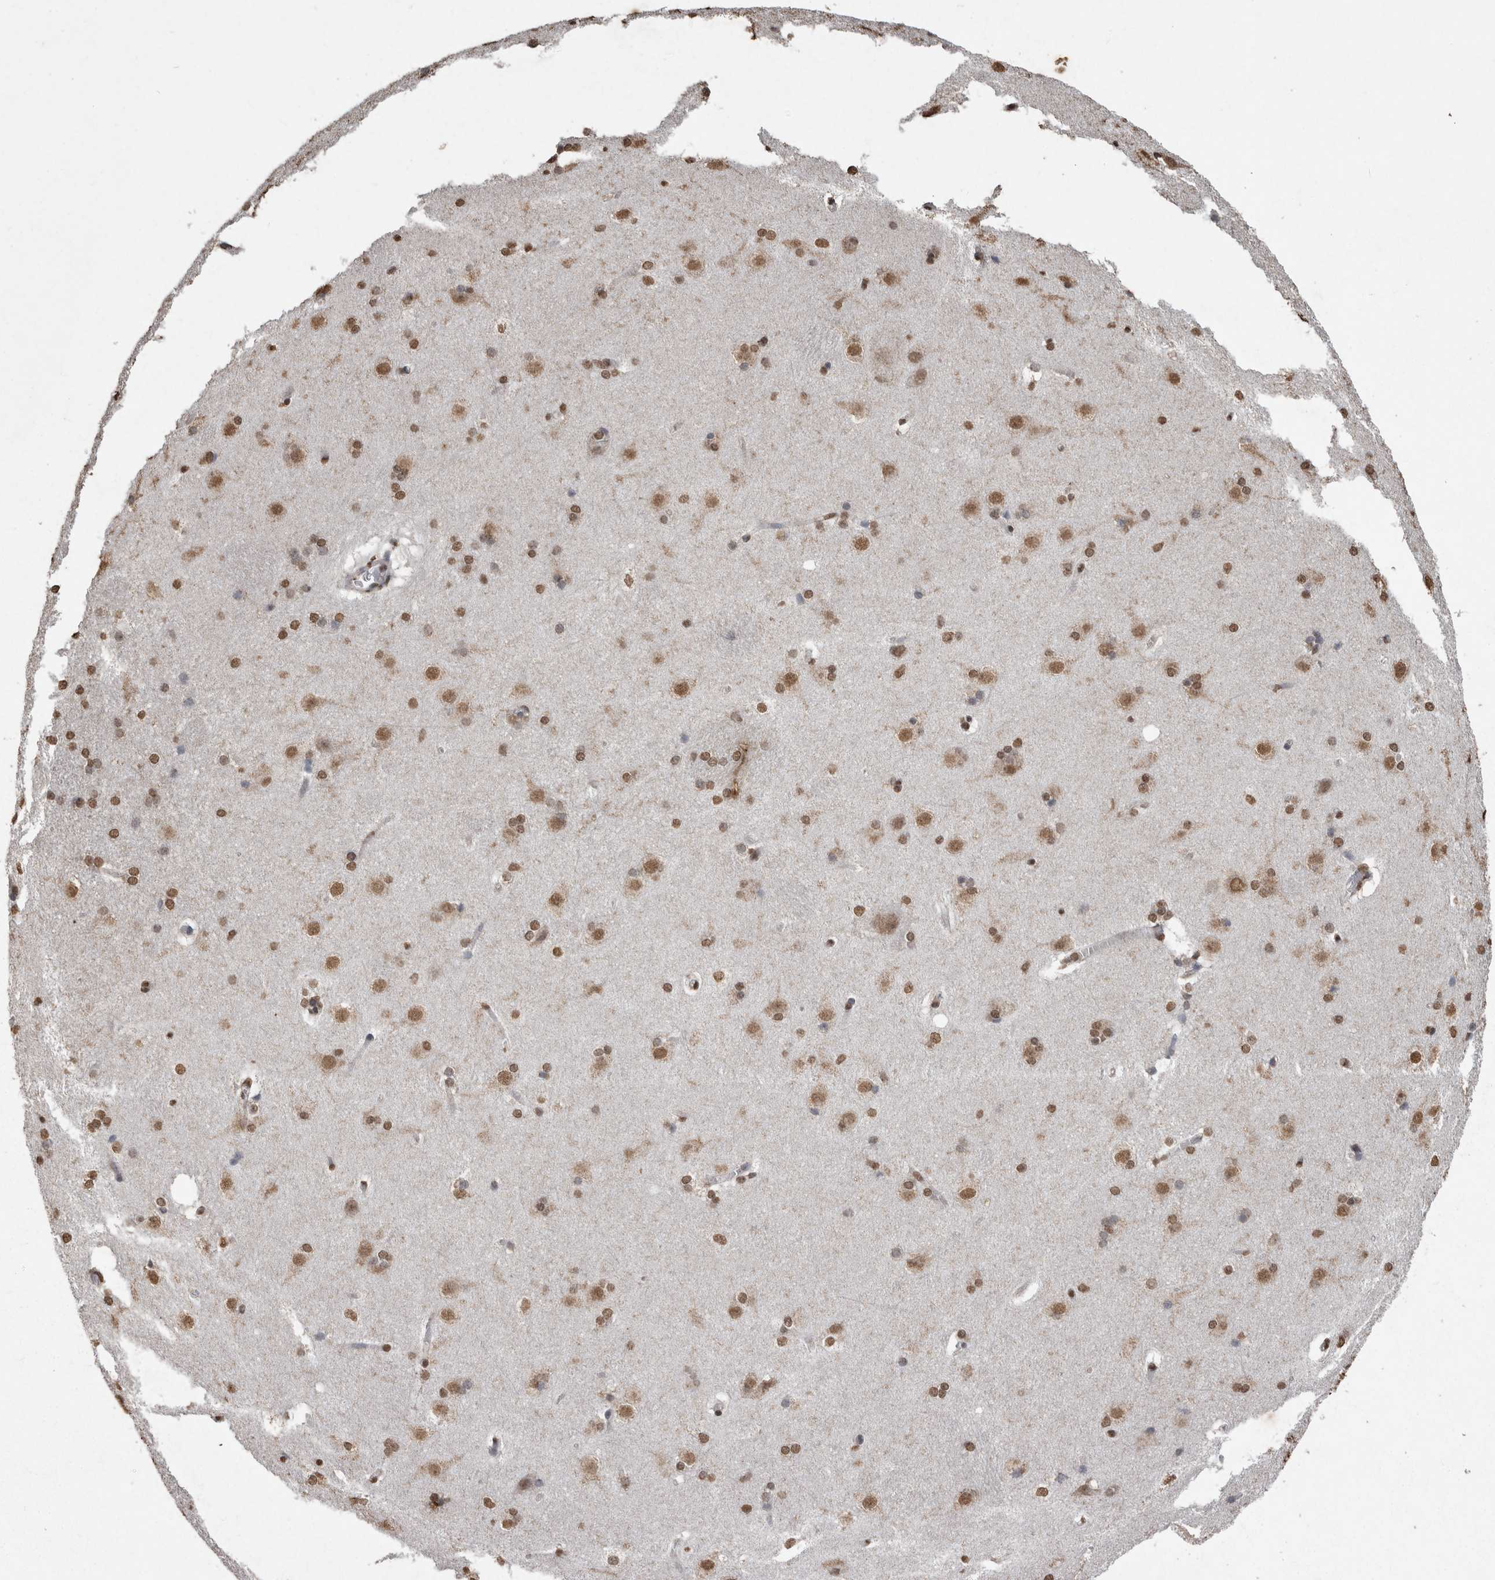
{"staining": {"intensity": "moderate", "quantity": ">75%", "location": "nuclear"}, "tissue": "caudate", "cell_type": "Glial cells", "image_type": "normal", "snomed": [{"axis": "morphology", "description": "Normal tissue, NOS"}, {"axis": "topography", "description": "Lateral ventricle wall"}], "caption": "Protein staining of normal caudate displays moderate nuclear expression in about >75% of glial cells.", "gene": "SMAD7", "patient": {"sex": "female", "age": 19}}